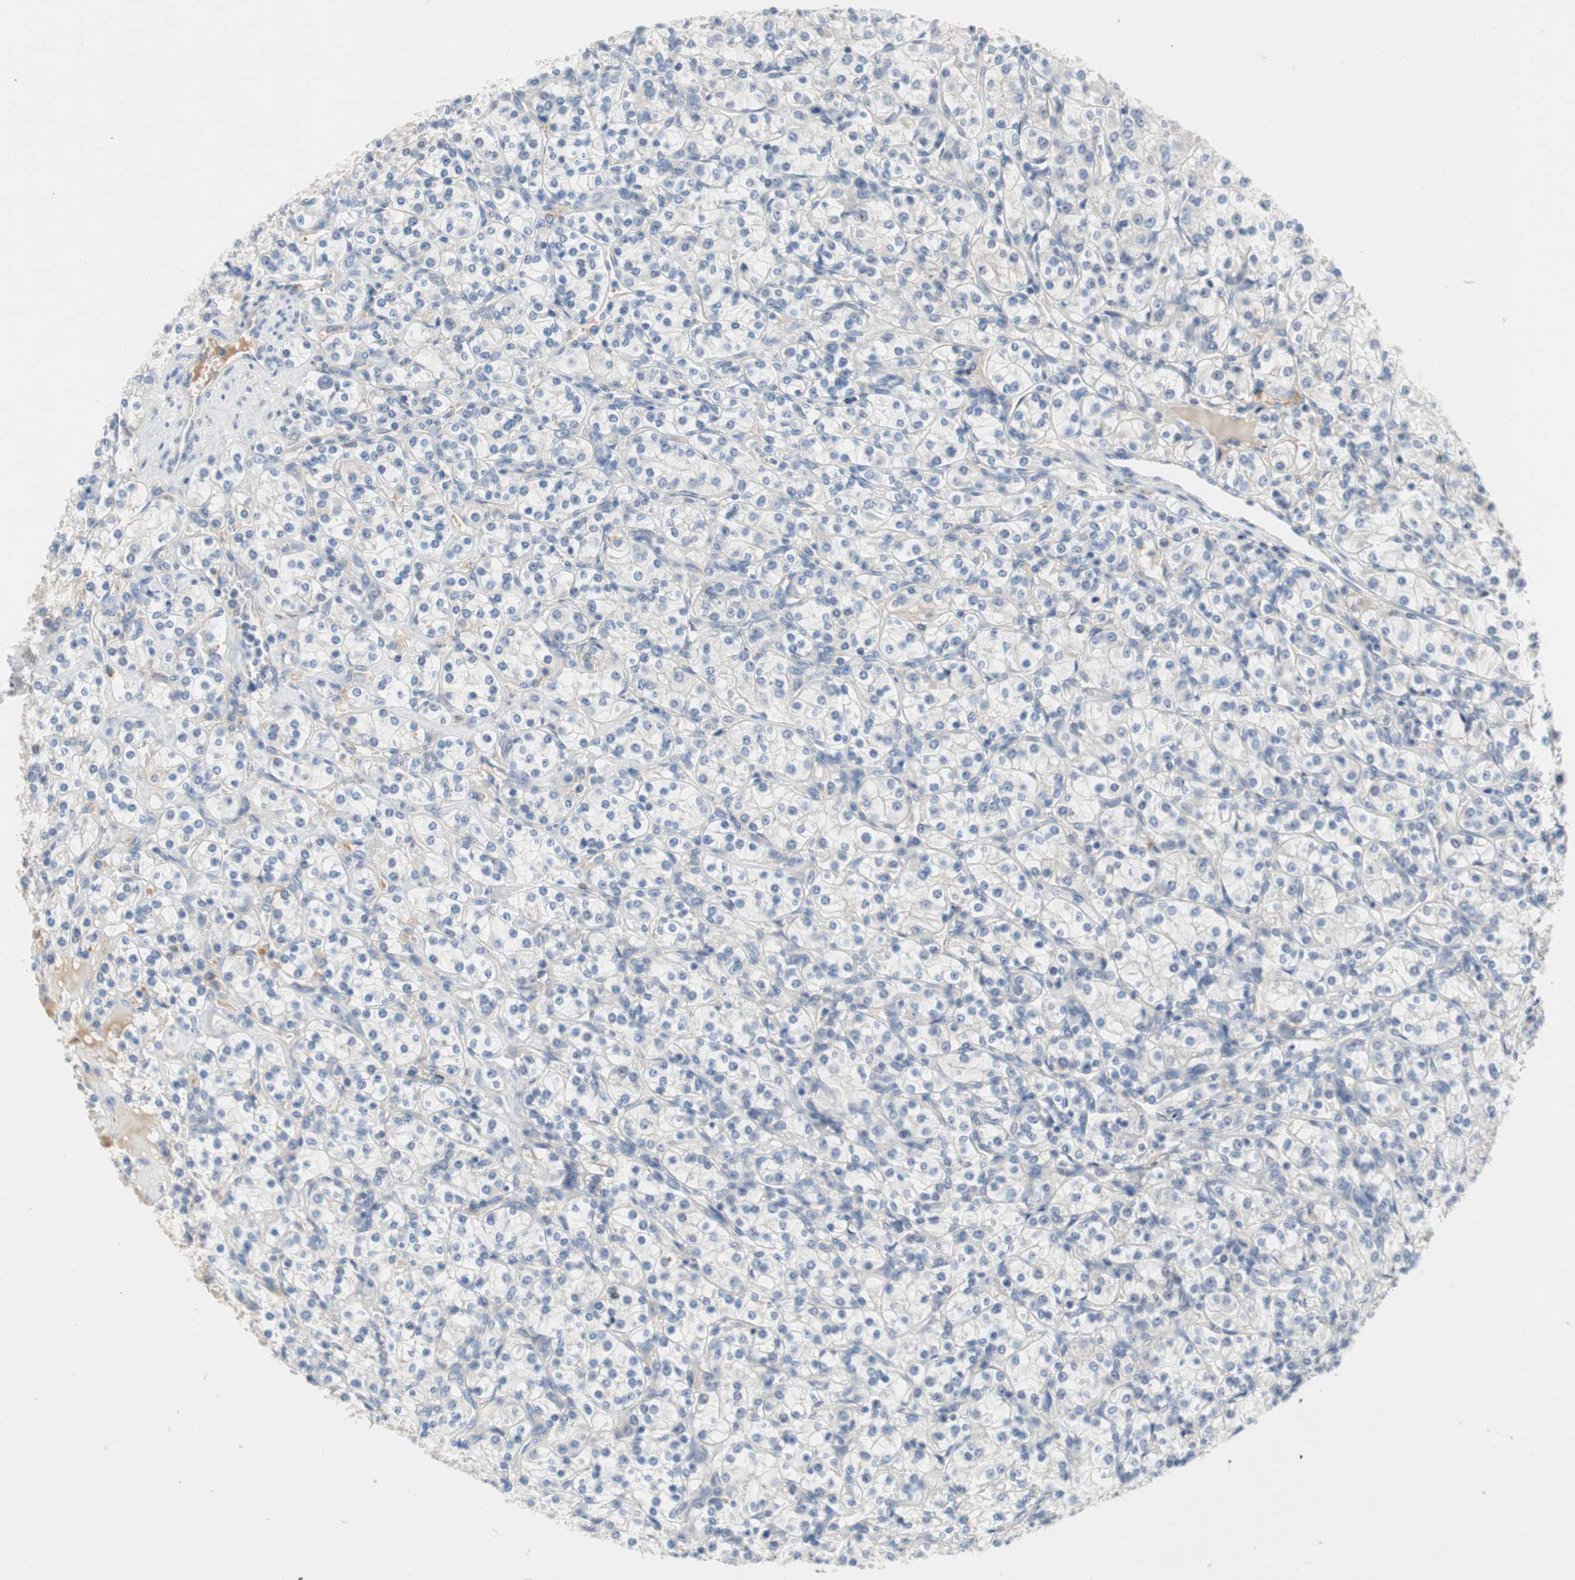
{"staining": {"intensity": "negative", "quantity": "none", "location": "none"}, "tissue": "renal cancer", "cell_type": "Tumor cells", "image_type": "cancer", "snomed": [{"axis": "morphology", "description": "Adenocarcinoma, NOS"}, {"axis": "topography", "description": "Kidney"}], "caption": "Immunohistochemistry image of renal cancer (adenocarcinoma) stained for a protein (brown), which reveals no positivity in tumor cells.", "gene": "RELB", "patient": {"sex": "male", "age": 77}}